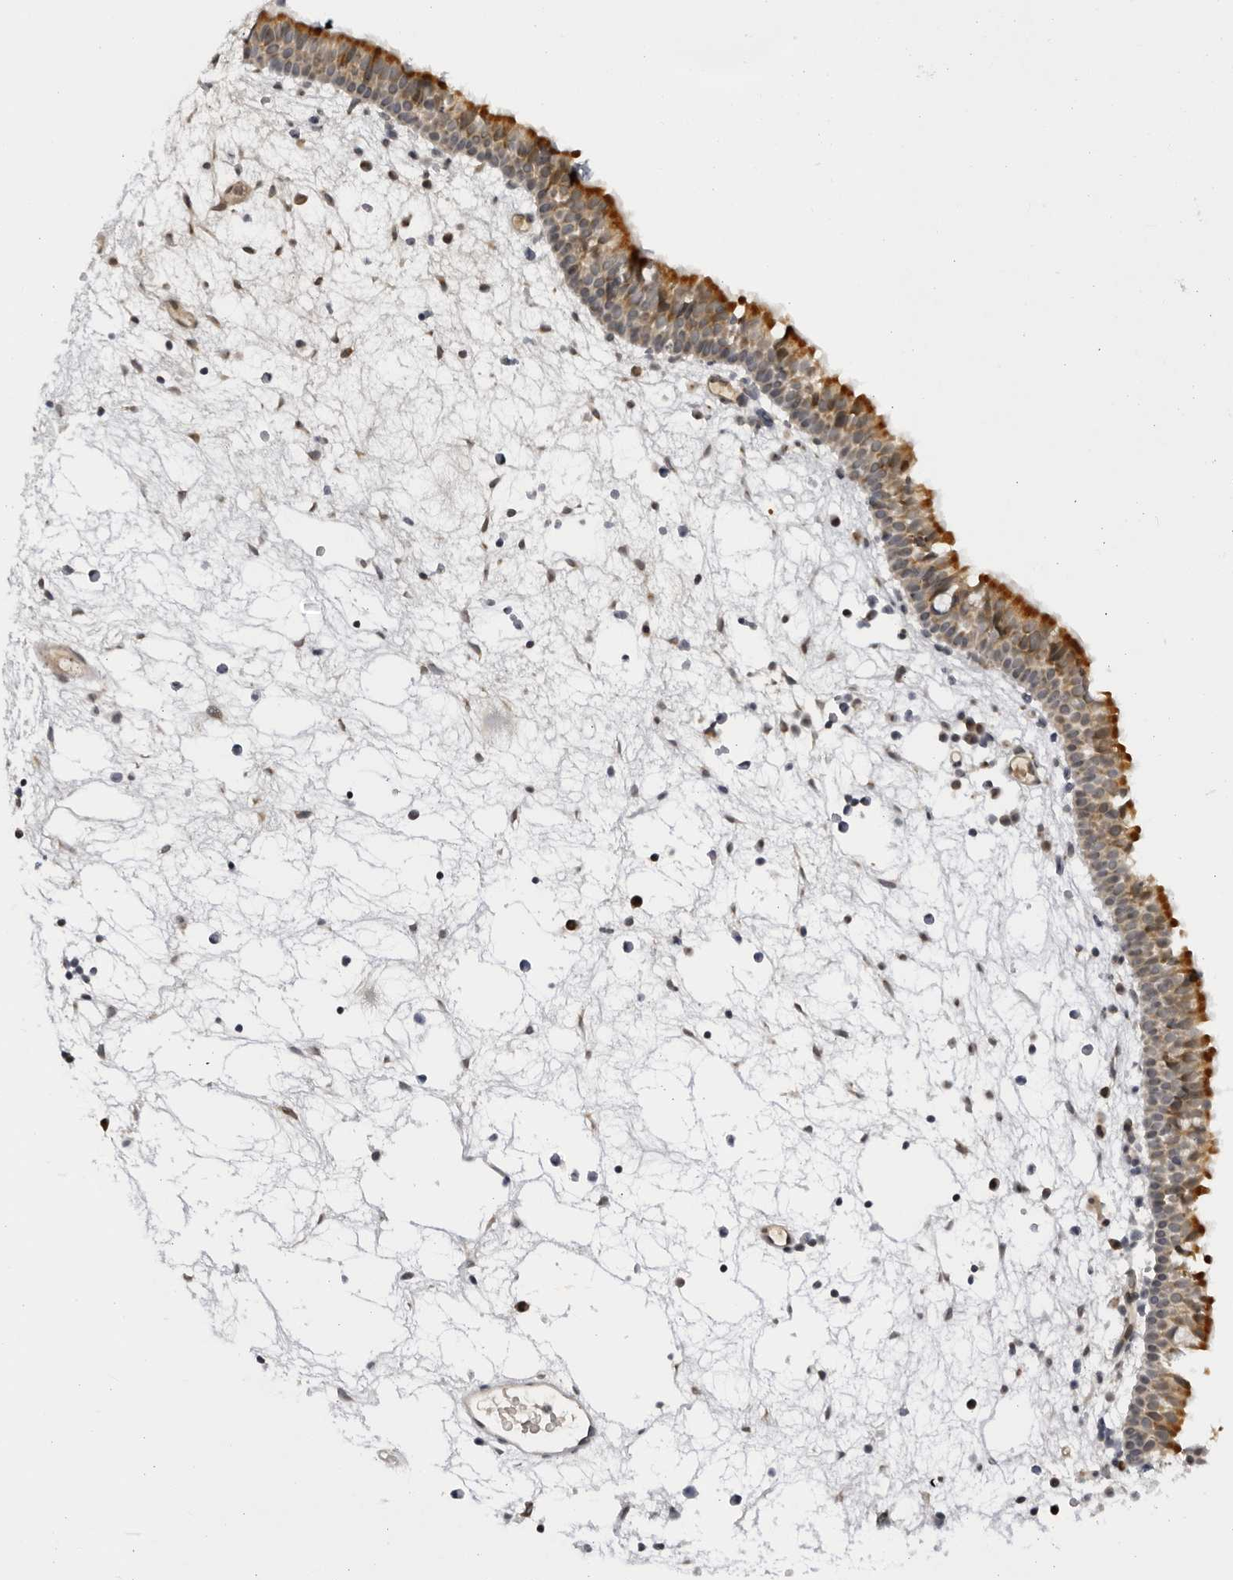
{"staining": {"intensity": "moderate", "quantity": ">75%", "location": "cytoplasmic/membranous"}, "tissue": "nasopharynx", "cell_type": "Respiratory epithelial cells", "image_type": "normal", "snomed": [{"axis": "morphology", "description": "Normal tissue, NOS"}, {"axis": "morphology", "description": "Inflammation, NOS"}, {"axis": "morphology", "description": "Malignant melanoma, Metastatic site"}, {"axis": "topography", "description": "Nasopharynx"}], "caption": "A photomicrograph of human nasopharynx stained for a protein demonstrates moderate cytoplasmic/membranous brown staining in respiratory epithelial cells. The staining was performed using DAB (3,3'-diaminobenzidine), with brown indicating positive protein expression. Nuclei are stained blue with hematoxylin.", "gene": "SLC25A22", "patient": {"sex": "male", "age": 70}}